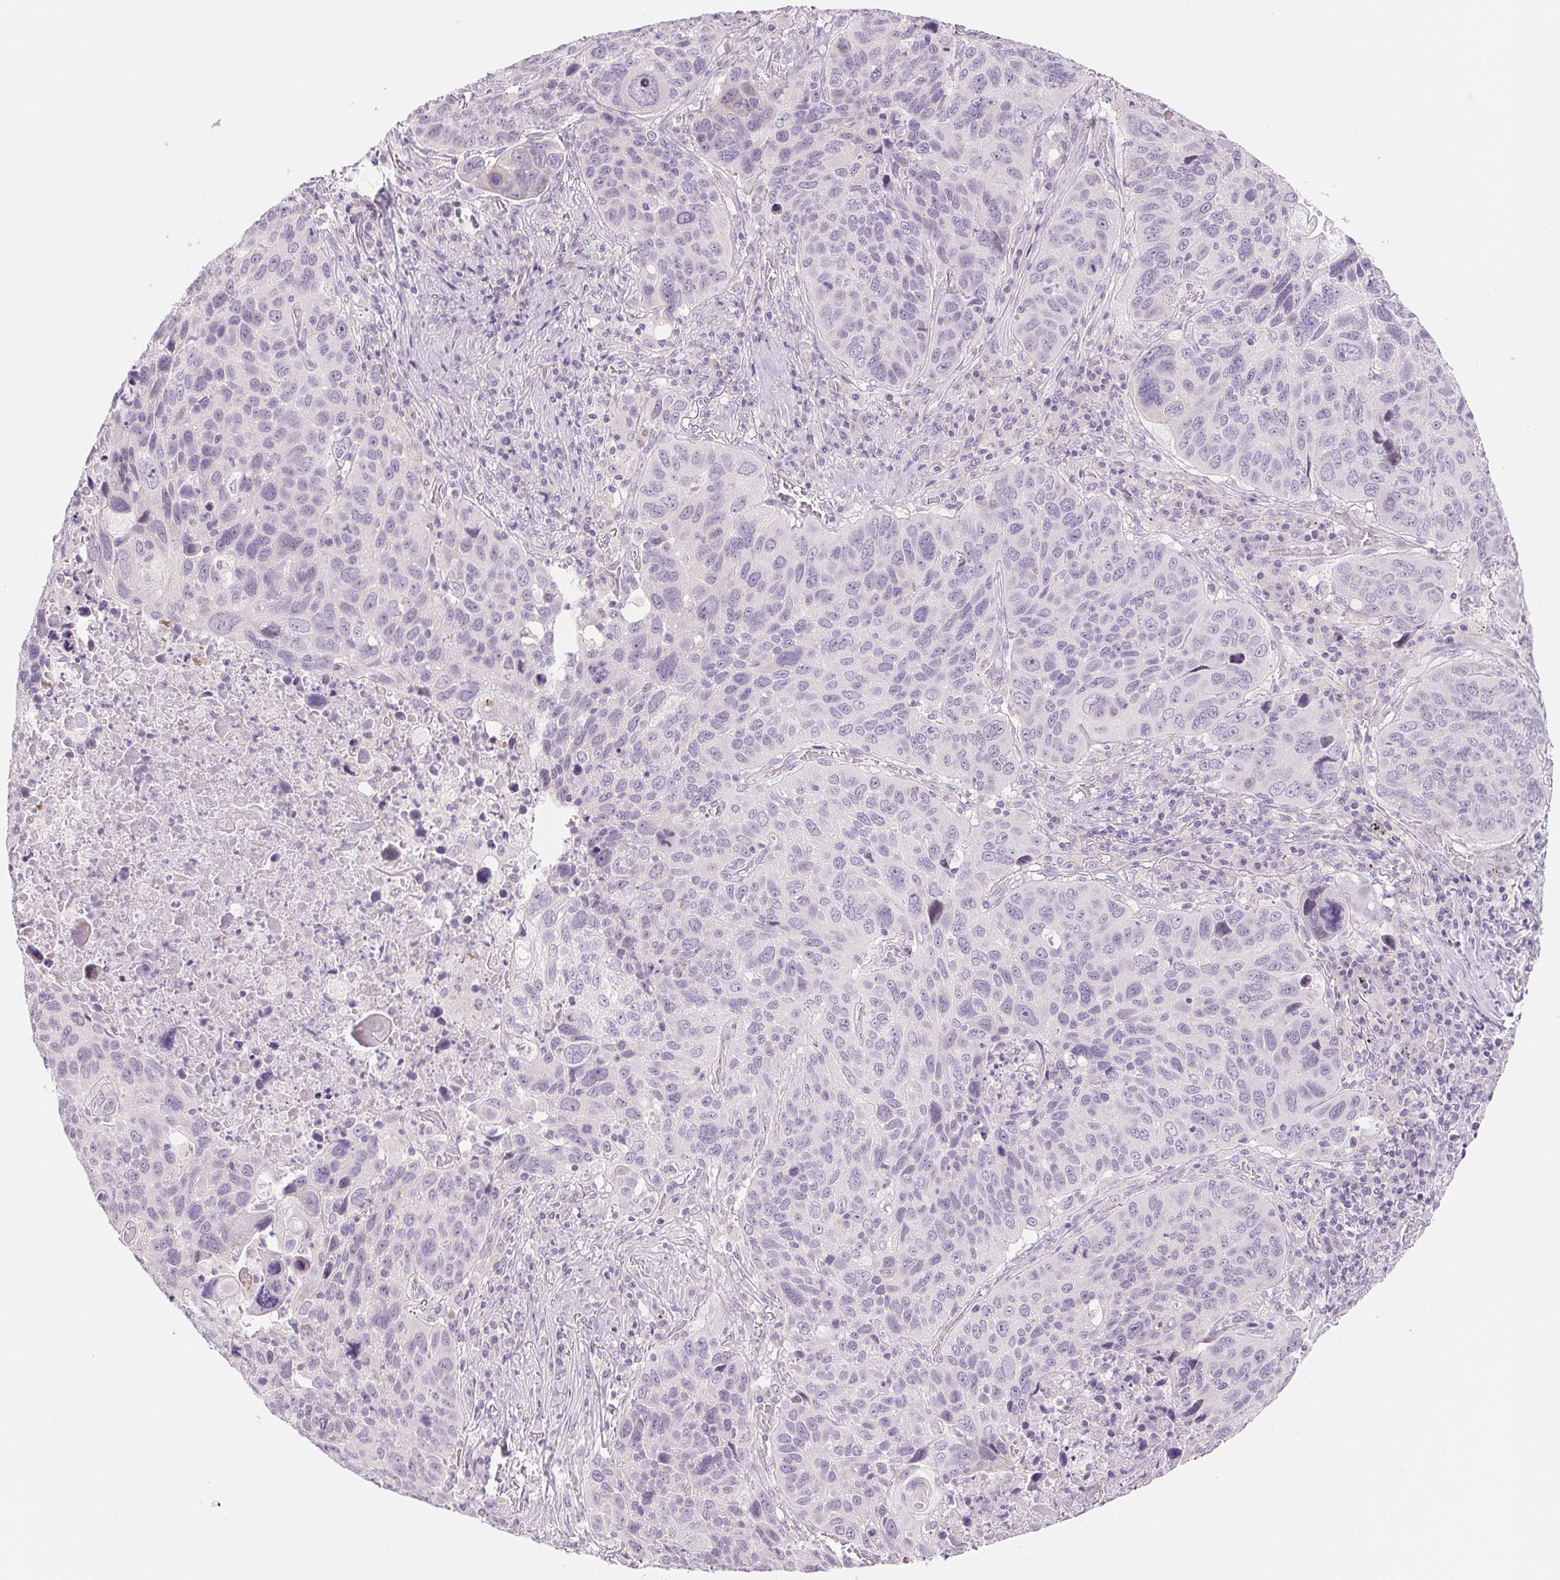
{"staining": {"intensity": "negative", "quantity": "none", "location": "none"}, "tissue": "lung cancer", "cell_type": "Tumor cells", "image_type": "cancer", "snomed": [{"axis": "morphology", "description": "Squamous cell carcinoma, NOS"}, {"axis": "topography", "description": "Lung"}], "caption": "An immunohistochemistry histopathology image of lung cancer is shown. There is no staining in tumor cells of lung cancer. Nuclei are stained in blue.", "gene": "CCDC168", "patient": {"sex": "male", "age": 68}}